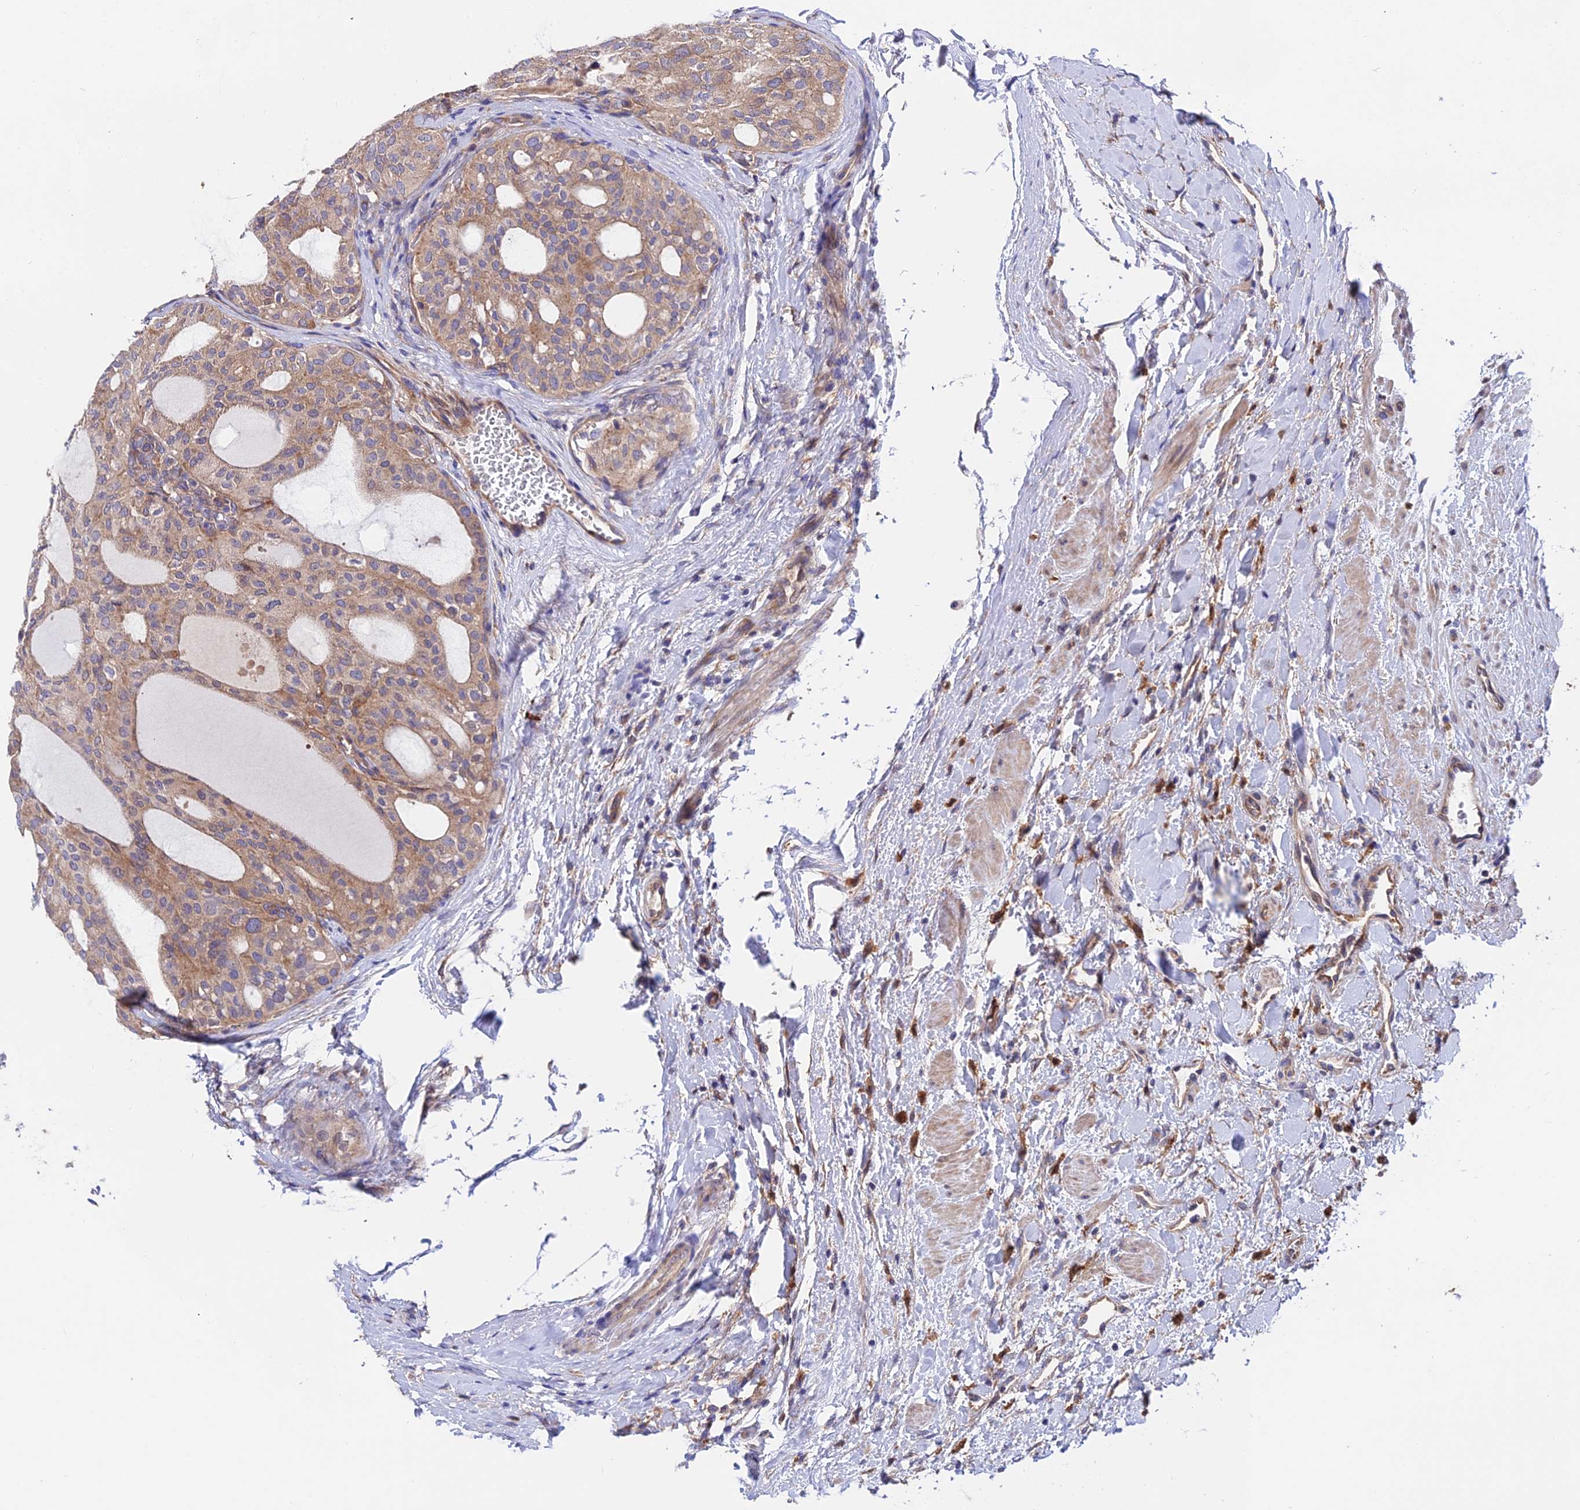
{"staining": {"intensity": "weak", "quantity": ">75%", "location": "cytoplasmic/membranous"}, "tissue": "thyroid cancer", "cell_type": "Tumor cells", "image_type": "cancer", "snomed": [{"axis": "morphology", "description": "Follicular adenoma carcinoma, NOS"}, {"axis": "topography", "description": "Thyroid gland"}], "caption": "Human thyroid cancer stained with a protein marker displays weak staining in tumor cells.", "gene": "CDC37L1", "patient": {"sex": "male", "age": 75}}